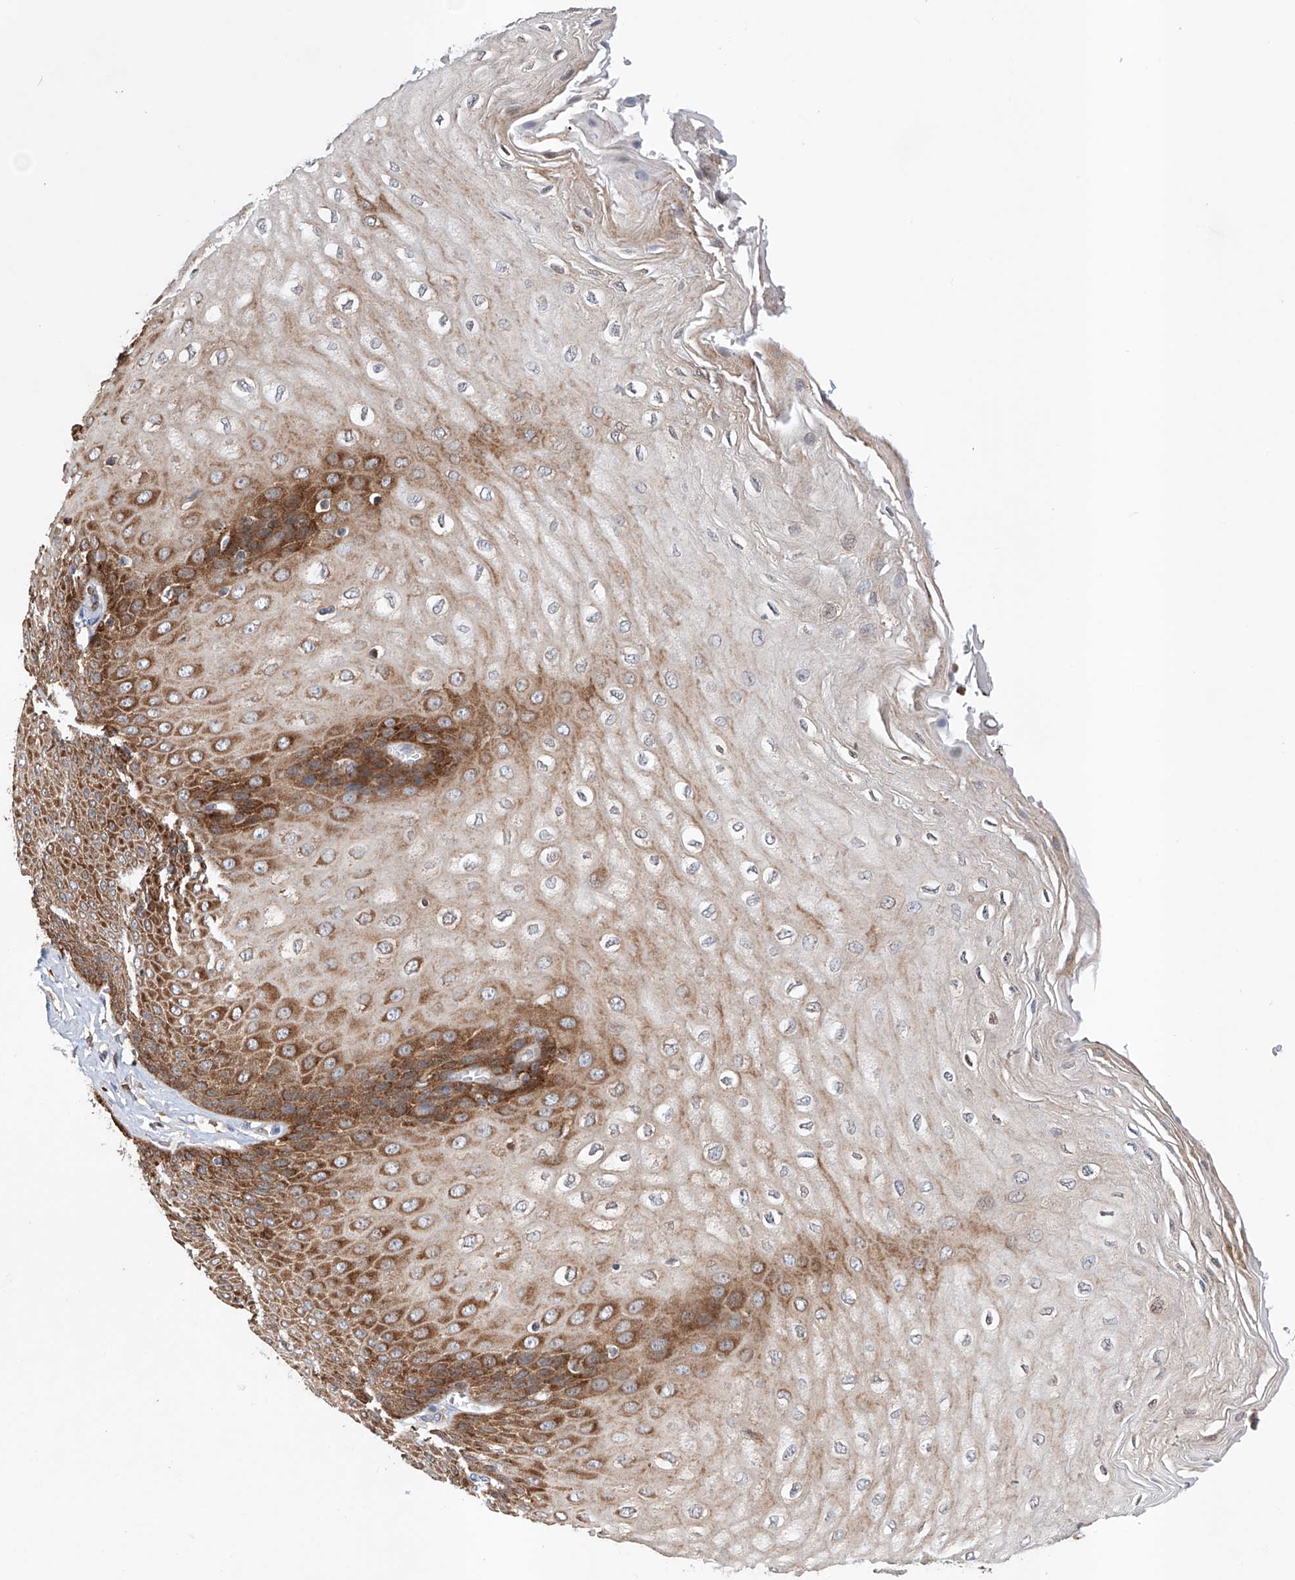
{"staining": {"intensity": "strong", "quantity": ">75%", "location": "cytoplasmic/membranous"}, "tissue": "esophagus", "cell_type": "Squamous epithelial cells", "image_type": "normal", "snomed": [{"axis": "morphology", "description": "Normal tissue, NOS"}, {"axis": "topography", "description": "Esophagus"}], "caption": "Unremarkable esophagus reveals strong cytoplasmic/membranous staining in about >75% of squamous epithelial cells, visualized by immunohistochemistry. (DAB IHC with brightfield microscopy, high magnification).", "gene": "TIMM23", "patient": {"sex": "male", "age": 60}}